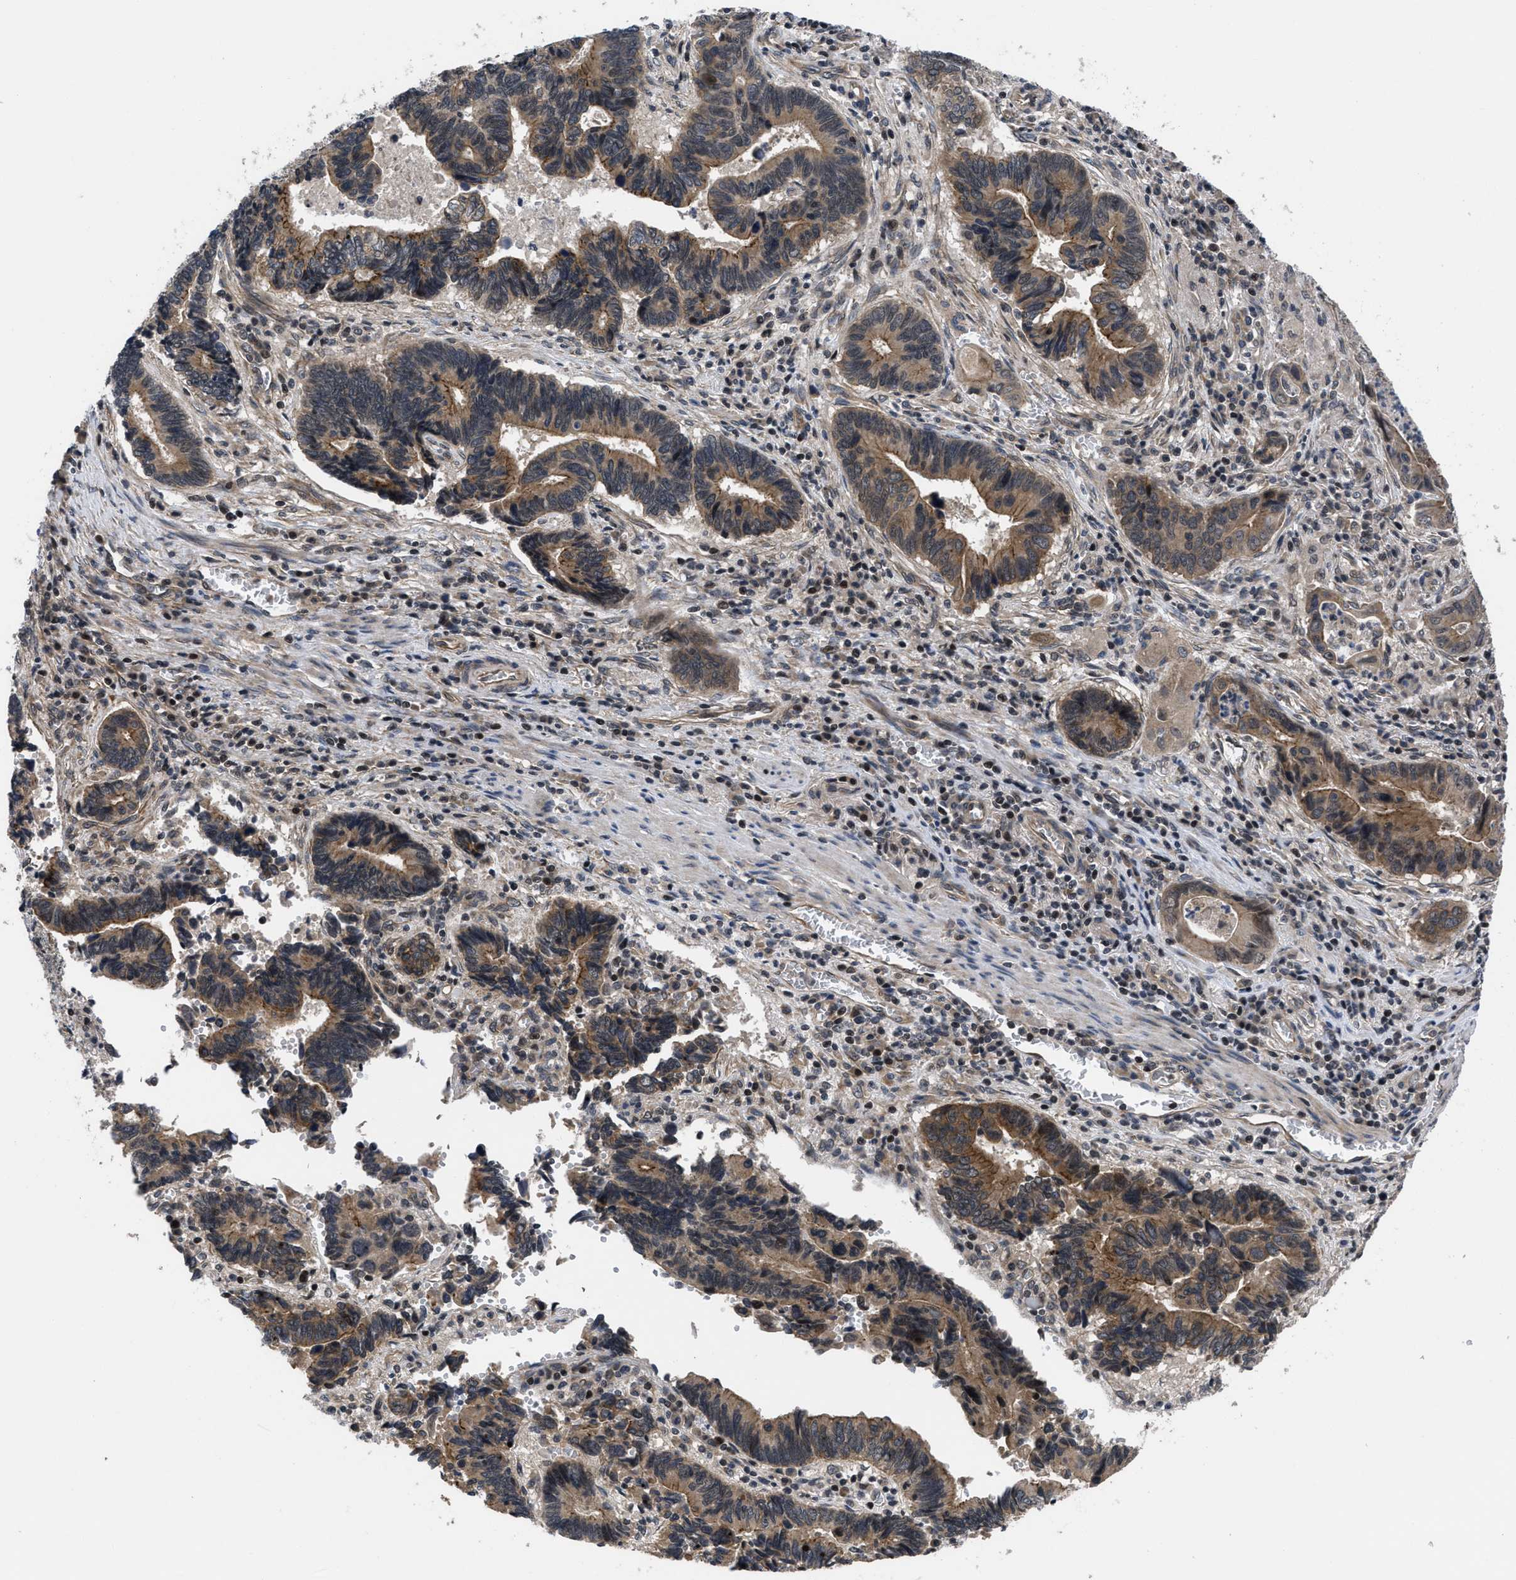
{"staining": {"intensity": "moderate", "quantity": "25%-75%", "location": "cytoplasmic/membranous"}, "tissue": "pancreatic cancer", "cell_type": "Tumor cells", "image_type": "cancer", "snomed": [{"axis": "morphology", "description": "Adenocarcinoma, NOS"}, {"axis": "topography", "description": "Pancreas"}], "caption": "Immunohistochemical staining of human pancreatic cancer shows medium levels of moderate cytoplasmic/membranous expression in approximately 25%-75% of tumor cells.", "gene": "DNAJC14", "patient": {"sex": "female", "age": 70}}